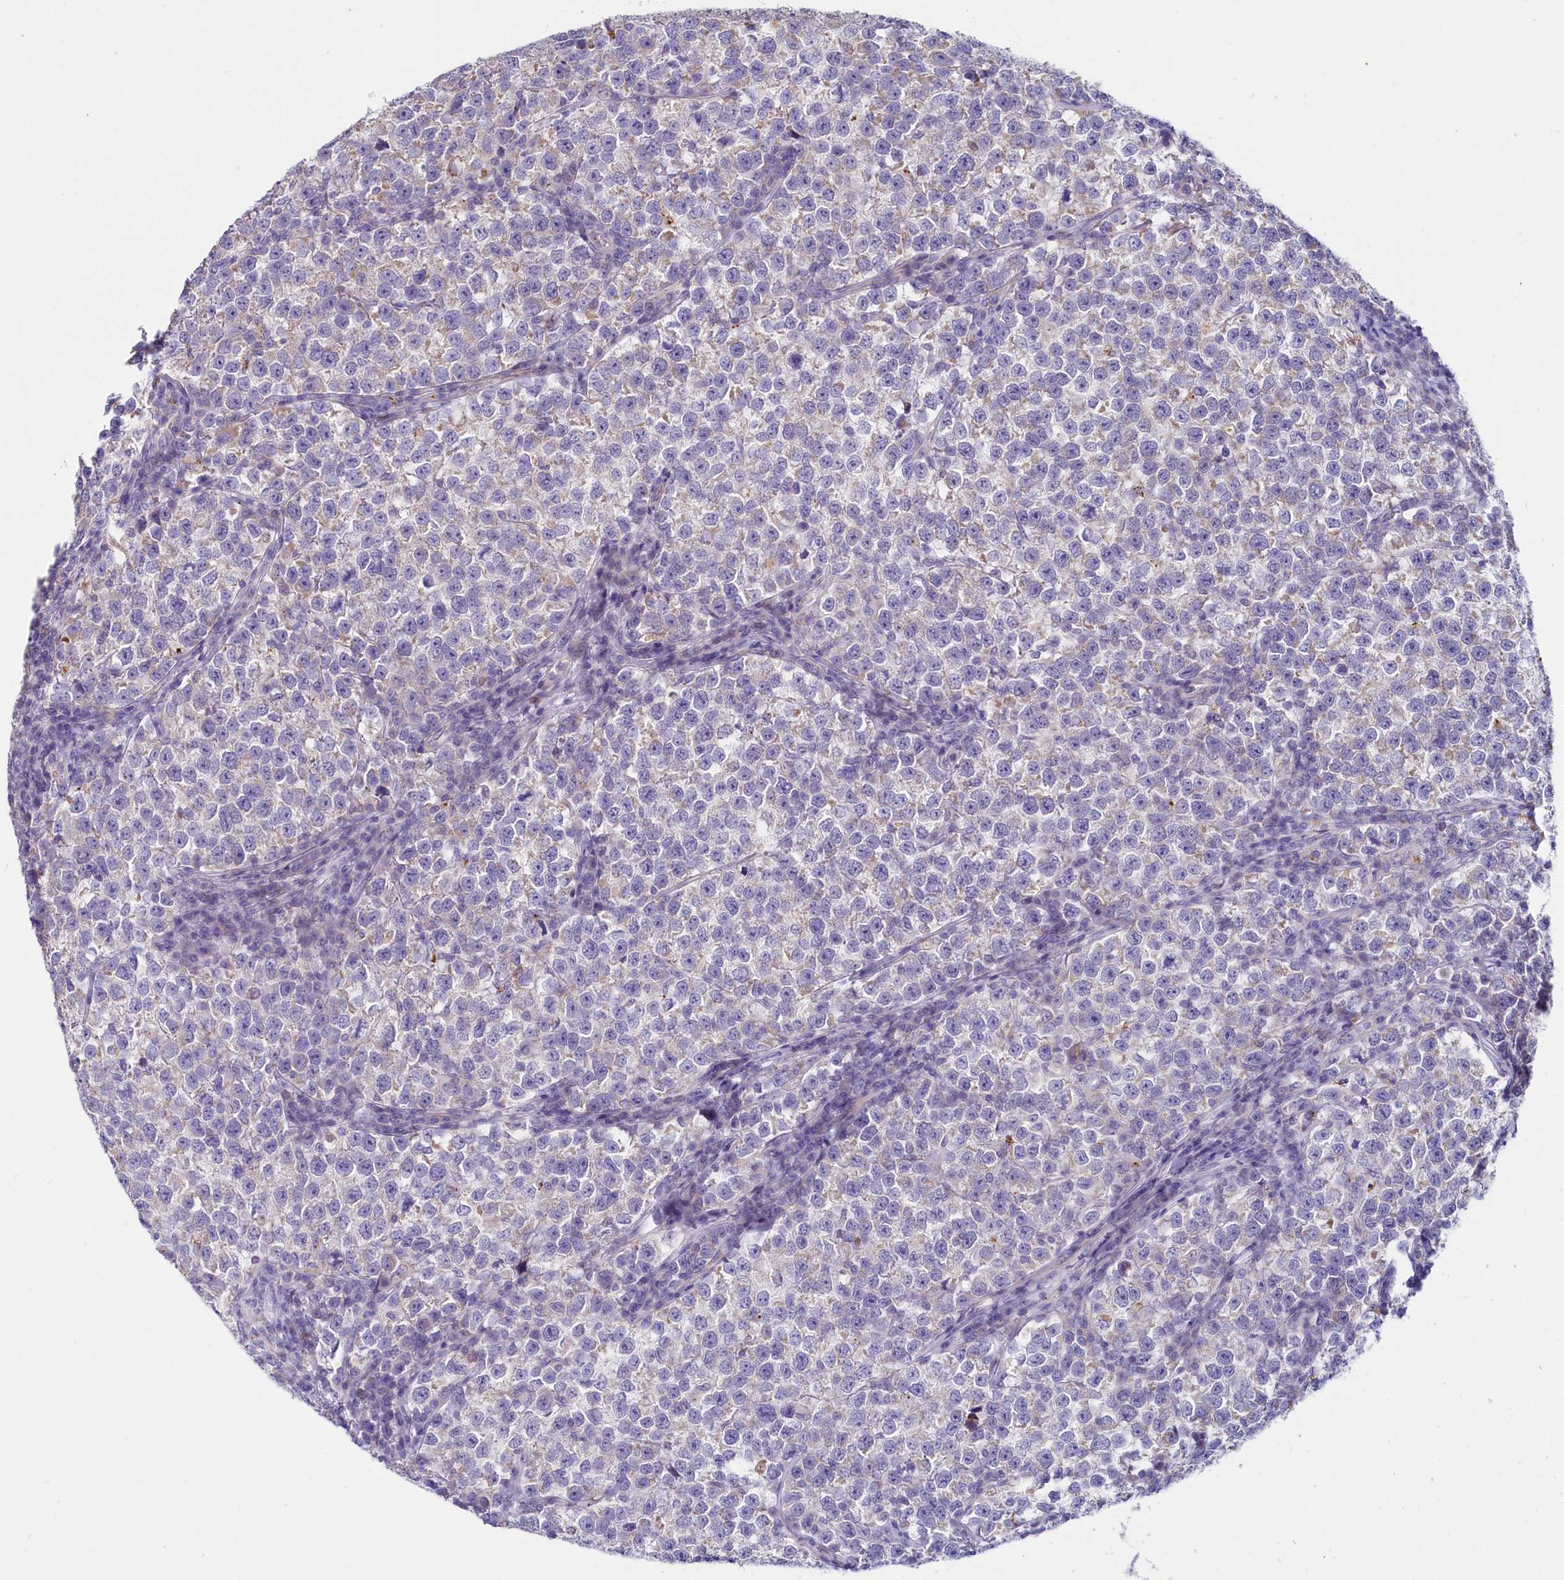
{"staining": {"intensity": "negative", "quantity": "none", "location": "none"}, "tissue": "testis cancer", "cell_type": "Tumor cells", "image_type": "cancer", "snomed": [{"axis": "morphology", "description": "Normal tissue, NOS"}, {"axis": "morphology", "description": "Seminoma, NOS"}, {"axis": "topography", "description": "Testis"}], "caption": "Tumor cells are negative for protein expression in human testis cancer (seminoma). Nuclei are stained in blue.", "gene": "LMOD3", "patient": {"sex": "male", "age": 43}}